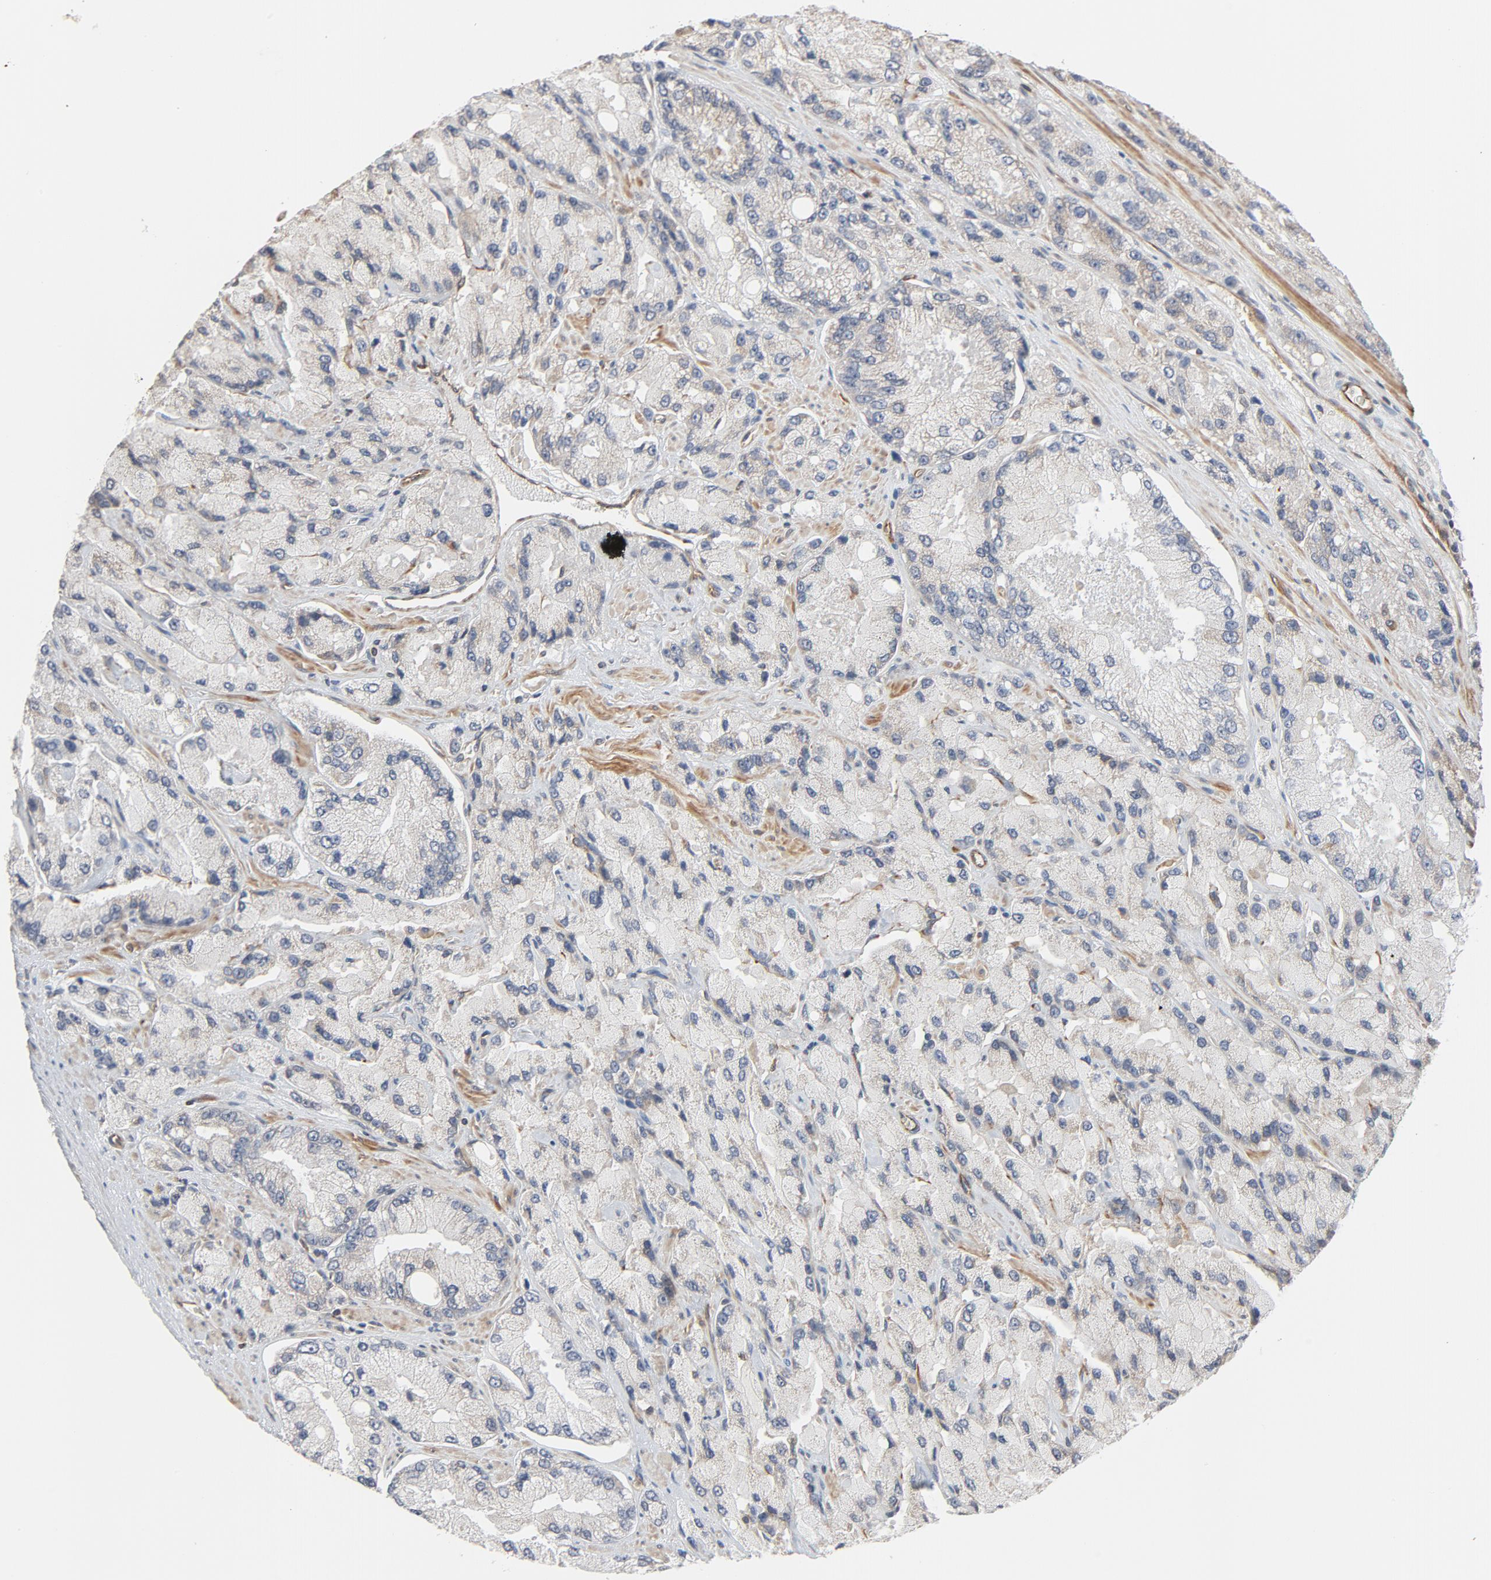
{"staining": {"intensity": "weak", "quantity": "<25%", "location": "cytoplasmic/membranous"}, "tissue": "prostate cancer", "cell_type": "Tumor cells", "image_type": "cancer", "snomed": [{"axis": "morphology", "description": "Adenocarcinoma, High grade"}, {"axis": "topography", "description": "Prostate"}], "caption": "A micrograph of human prostate cancer (adenocarcinoma (high-grade)) is negative for staining in tumor cells. (Stains: DAB immunohistochemistry (IHC) with hematoxylin counter stain, Microscopy: brightfield microscopy at high magnification).", "gene": "TRIOBP", "patient": {"sex": "male", "age": 58}}